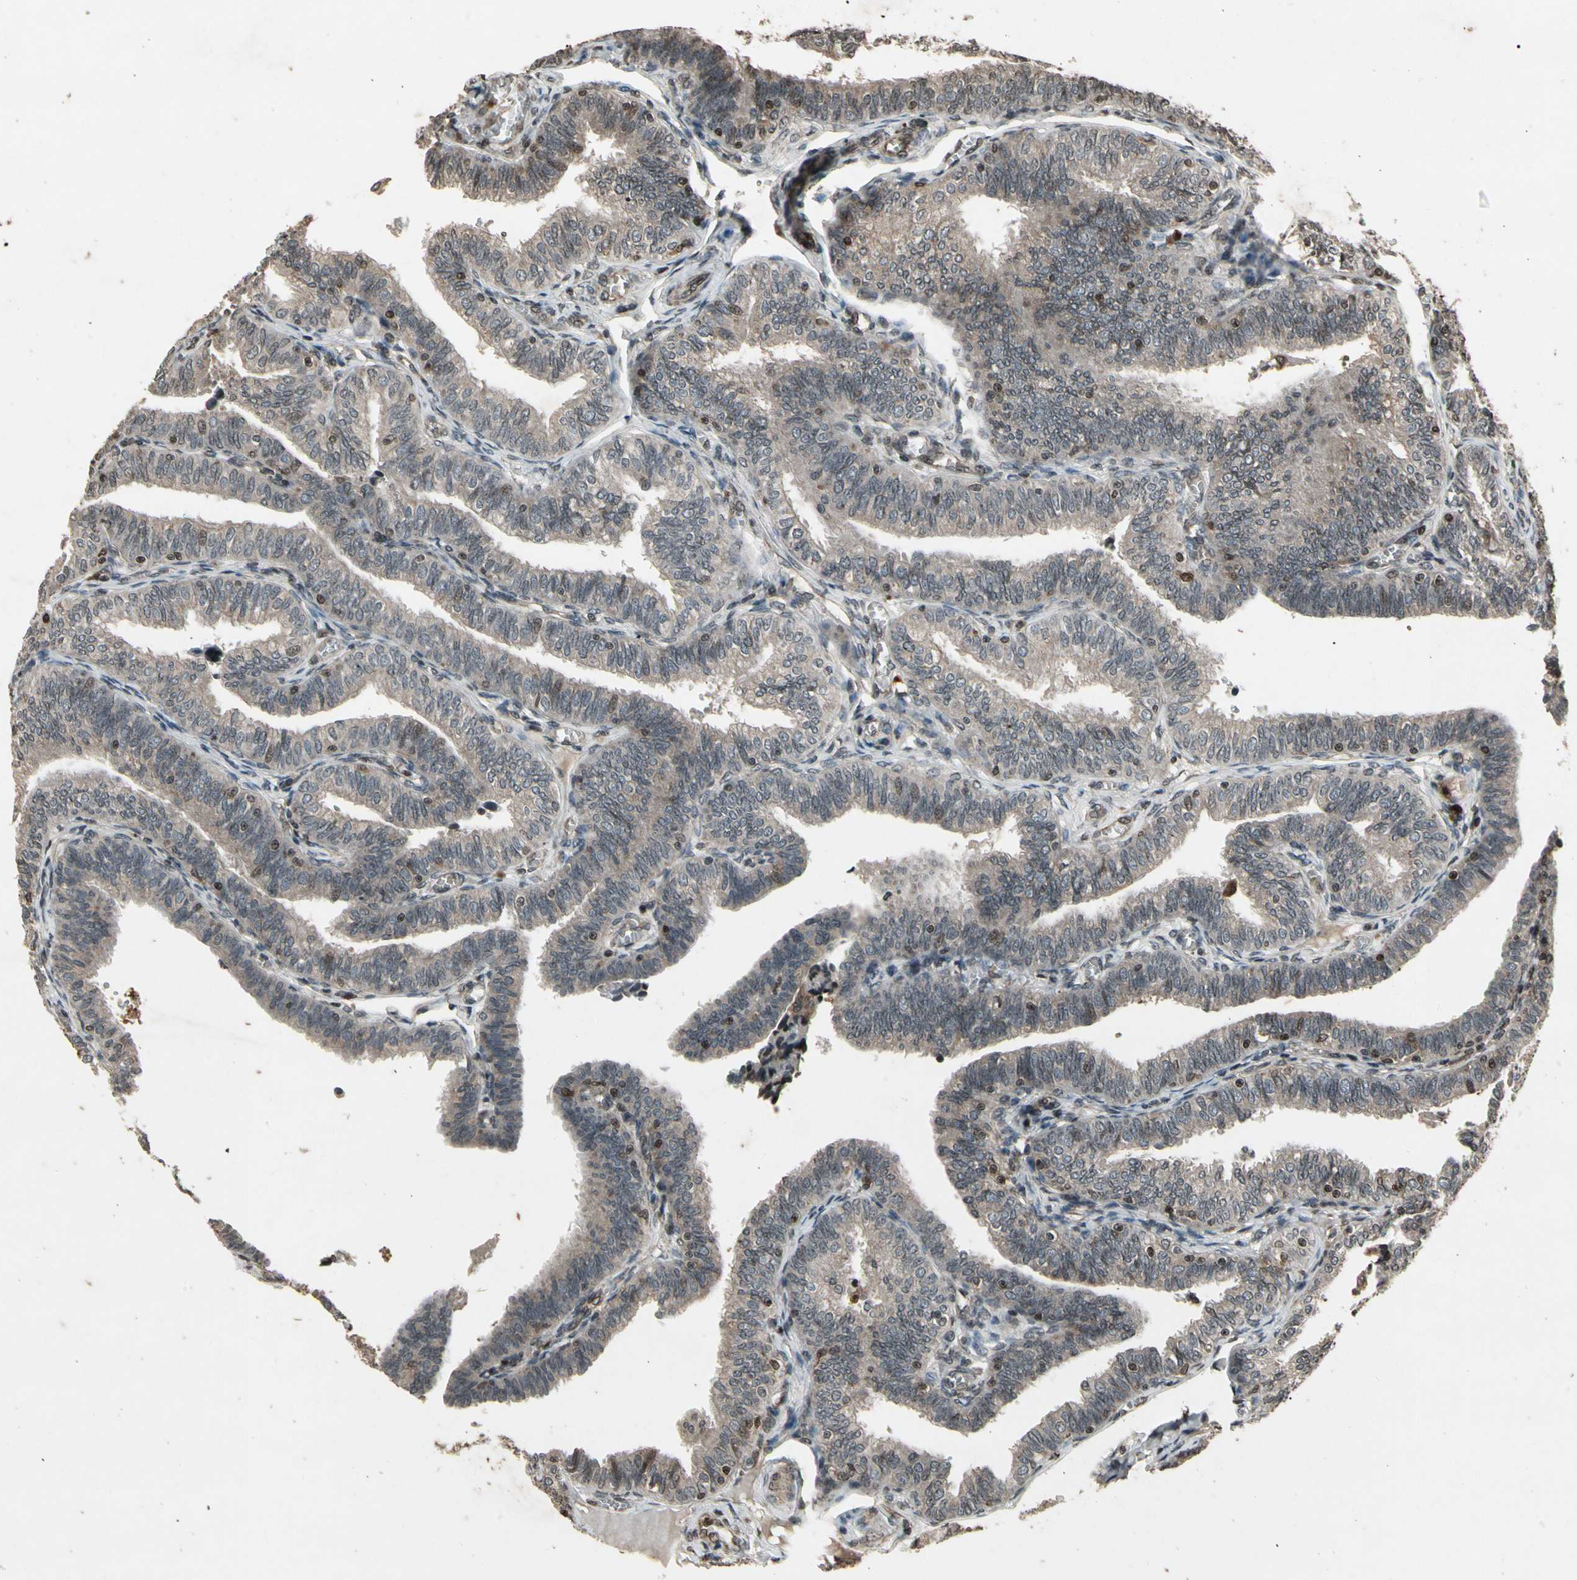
{"staining": {"intensity": "weak", "quantity": ">75%", "location": "cytoplasmic/membranous"}, "tissue": "fallopian tube", "cell_type": "Glandular cells", "image_type": "normal", "snomed": [{"axis": "morphology", "description": "Normal tissue, NOS"}, {"axis": "topography", "description": "Fallopian tube"}], "caption": "Protein expression analysis of benign fallopian tube reveals weak cytoplasmic/membranous positivity in about >75% of glandular cells. Using DAB (3,3'-diaminobenzidine) (brown) and hematoxylin (blue) stains, captured at high magnification using brightfield microscopy.", "gene": "GLRX", "patient": {"sex": "female", "age": 46}}